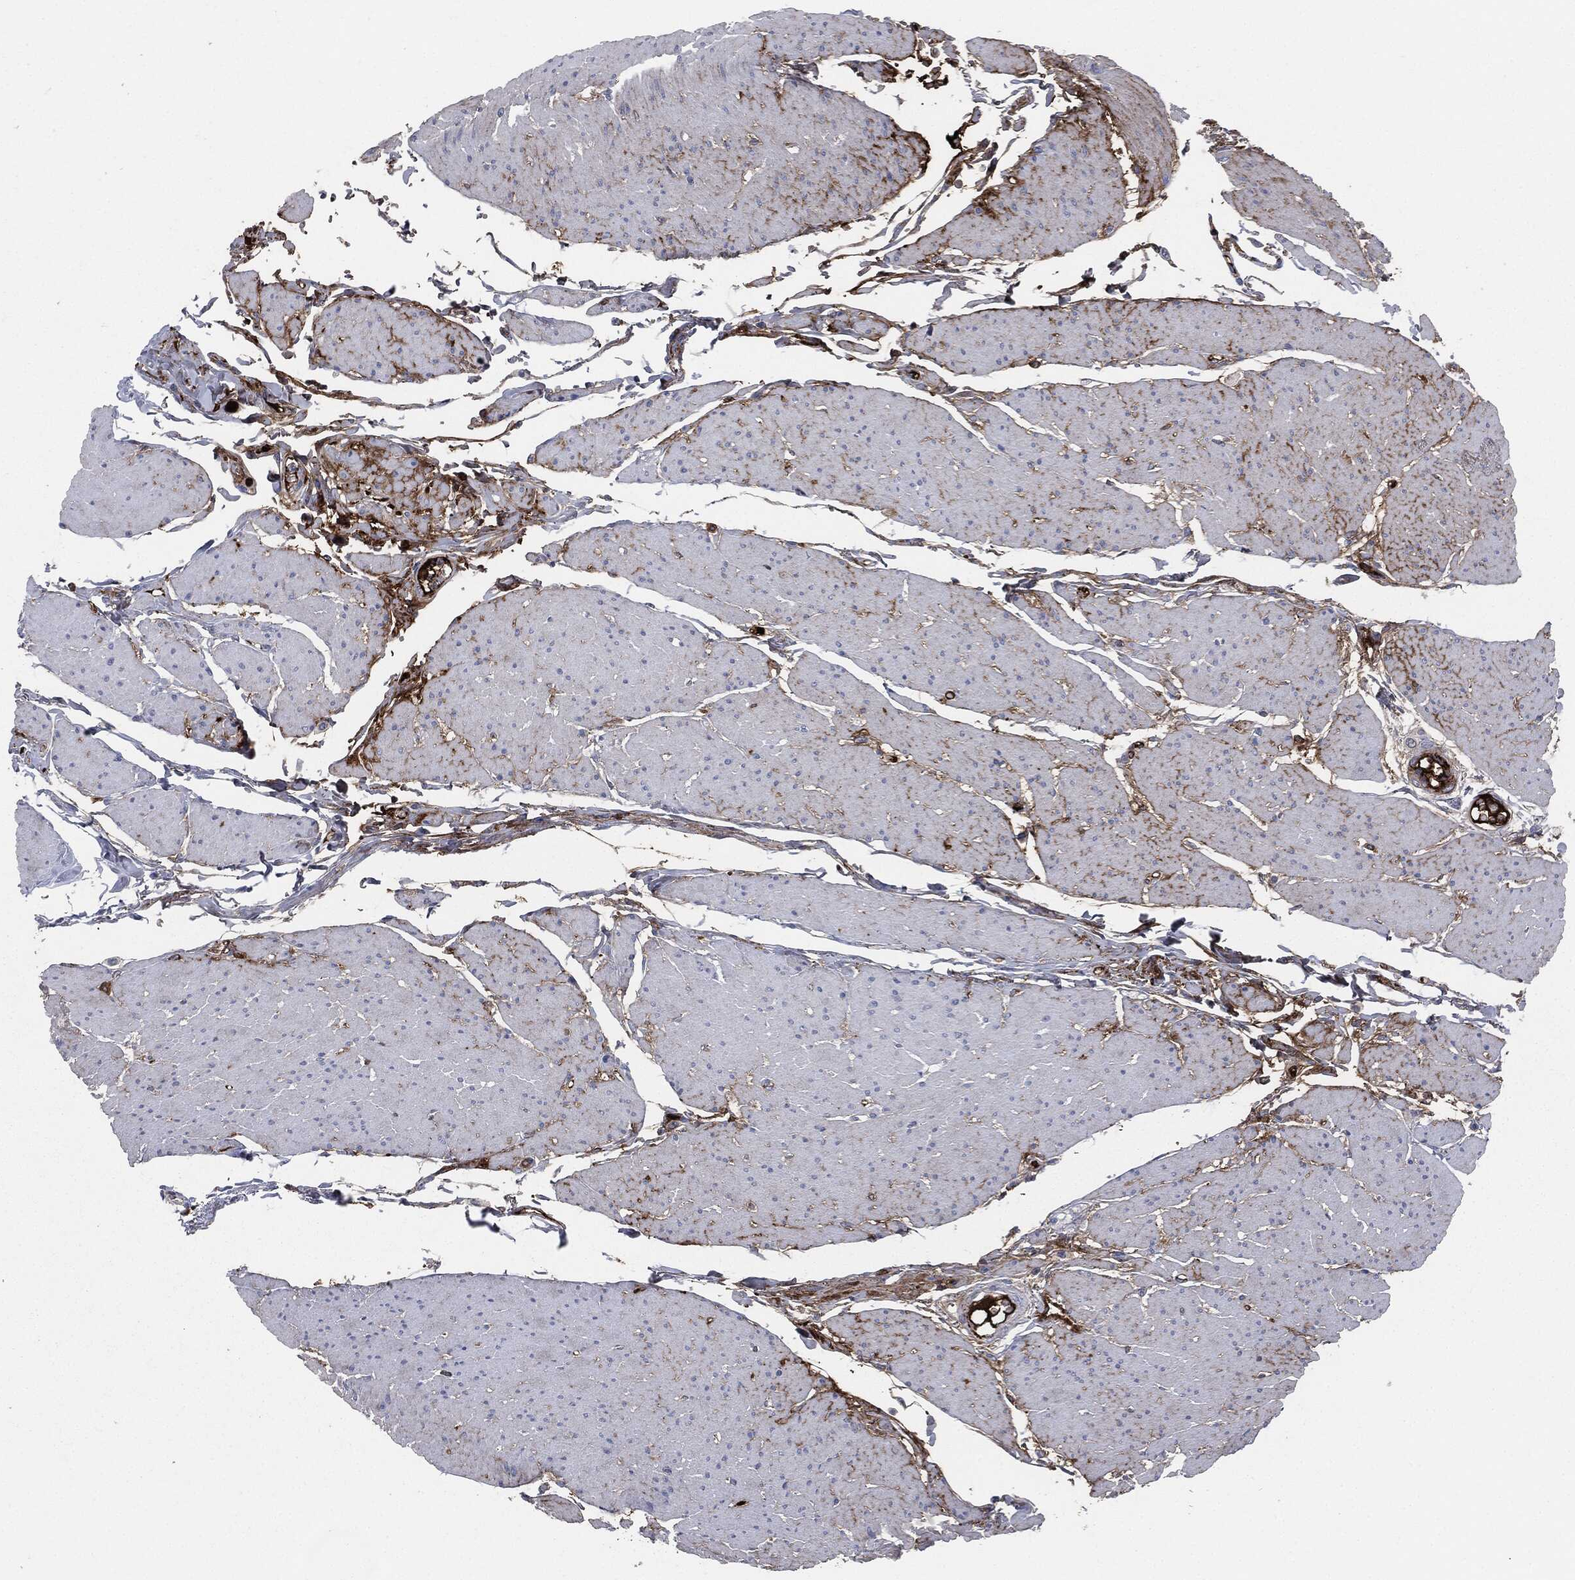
{"staining": {"intensity": "negative", "quantity": "none", "location": "none"}, "tissue": "smooth muscle", "cell_type": "Smooth muscle cells", "image_type": "normal", "snomed": [{"axis": "morphology", "description": "Normal tissue, NOS"}, {"axis": "topography", "description": "Smooth muscle"}, {"axis": "topography", "description": "Anal"}], "caption": "High magnification brightfield microscopy of unremarkable smooth muscle stained with DAB (brown) and counterstained with hematoxylin (blue): smooth muscle cells show no significant positivity.", "gene": "APOB", "patient": {"sex": "male", "age": 83}}